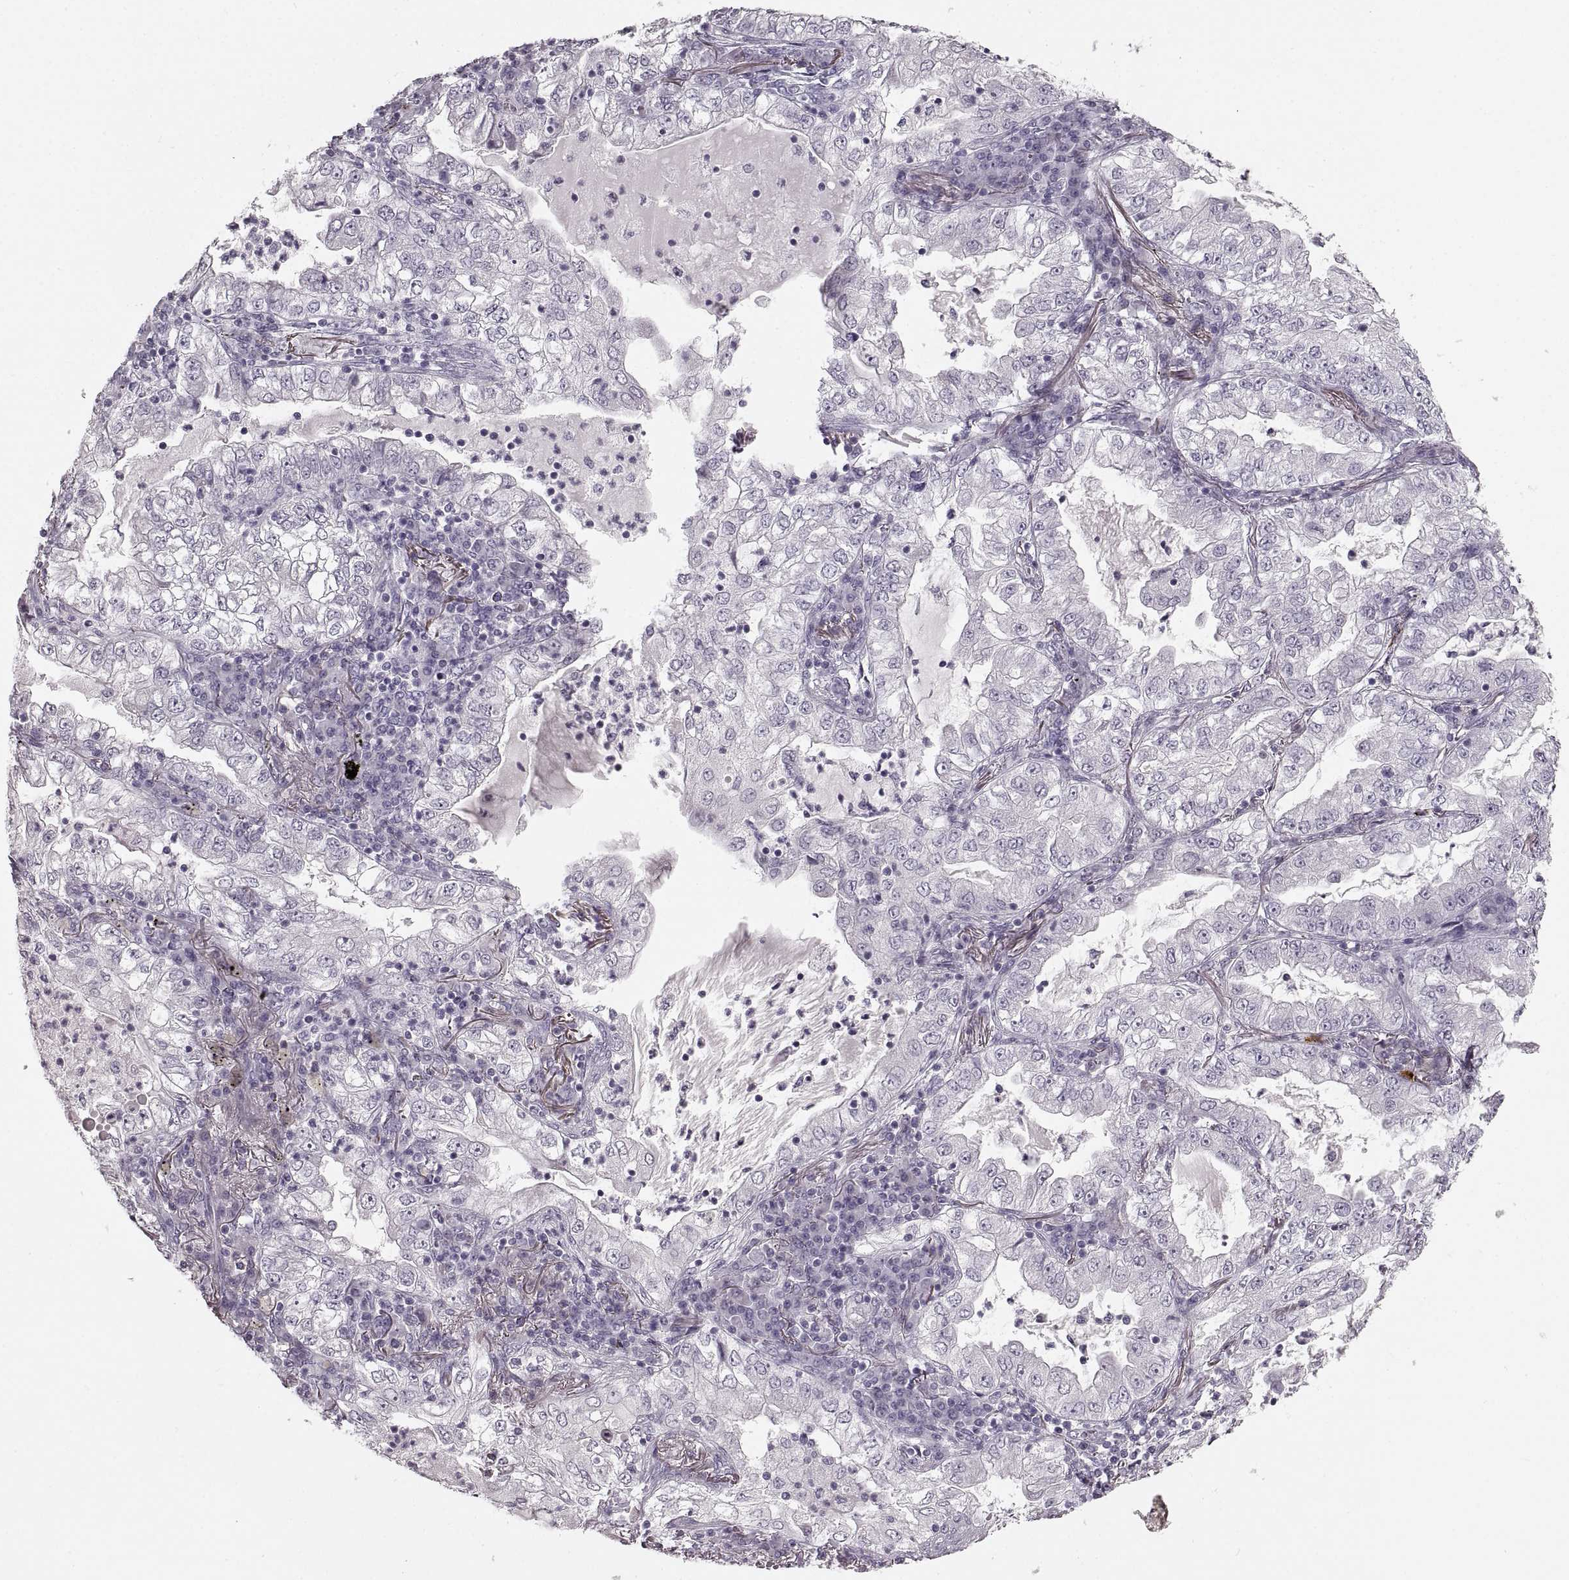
{"staining": {"intensity": "negative", "quantity": "none", "location": "none"}, "tissue": "lung cancer", "cell_type": "Tumor cells", "image_type": "cancer", "snomed": [{"axis": "morphology", "description": "Adenocarcinoma, NOS"}, {"axis": "topography", "description": "Lung"}], "caption": "This is an immunohistochemistry (IHC) histopathology image of human lung cancer (adenocarcinoma). There is no staining in tumor cells.", "gene": "CNTN1", "patient": {"sex": "female", "age": 73}}